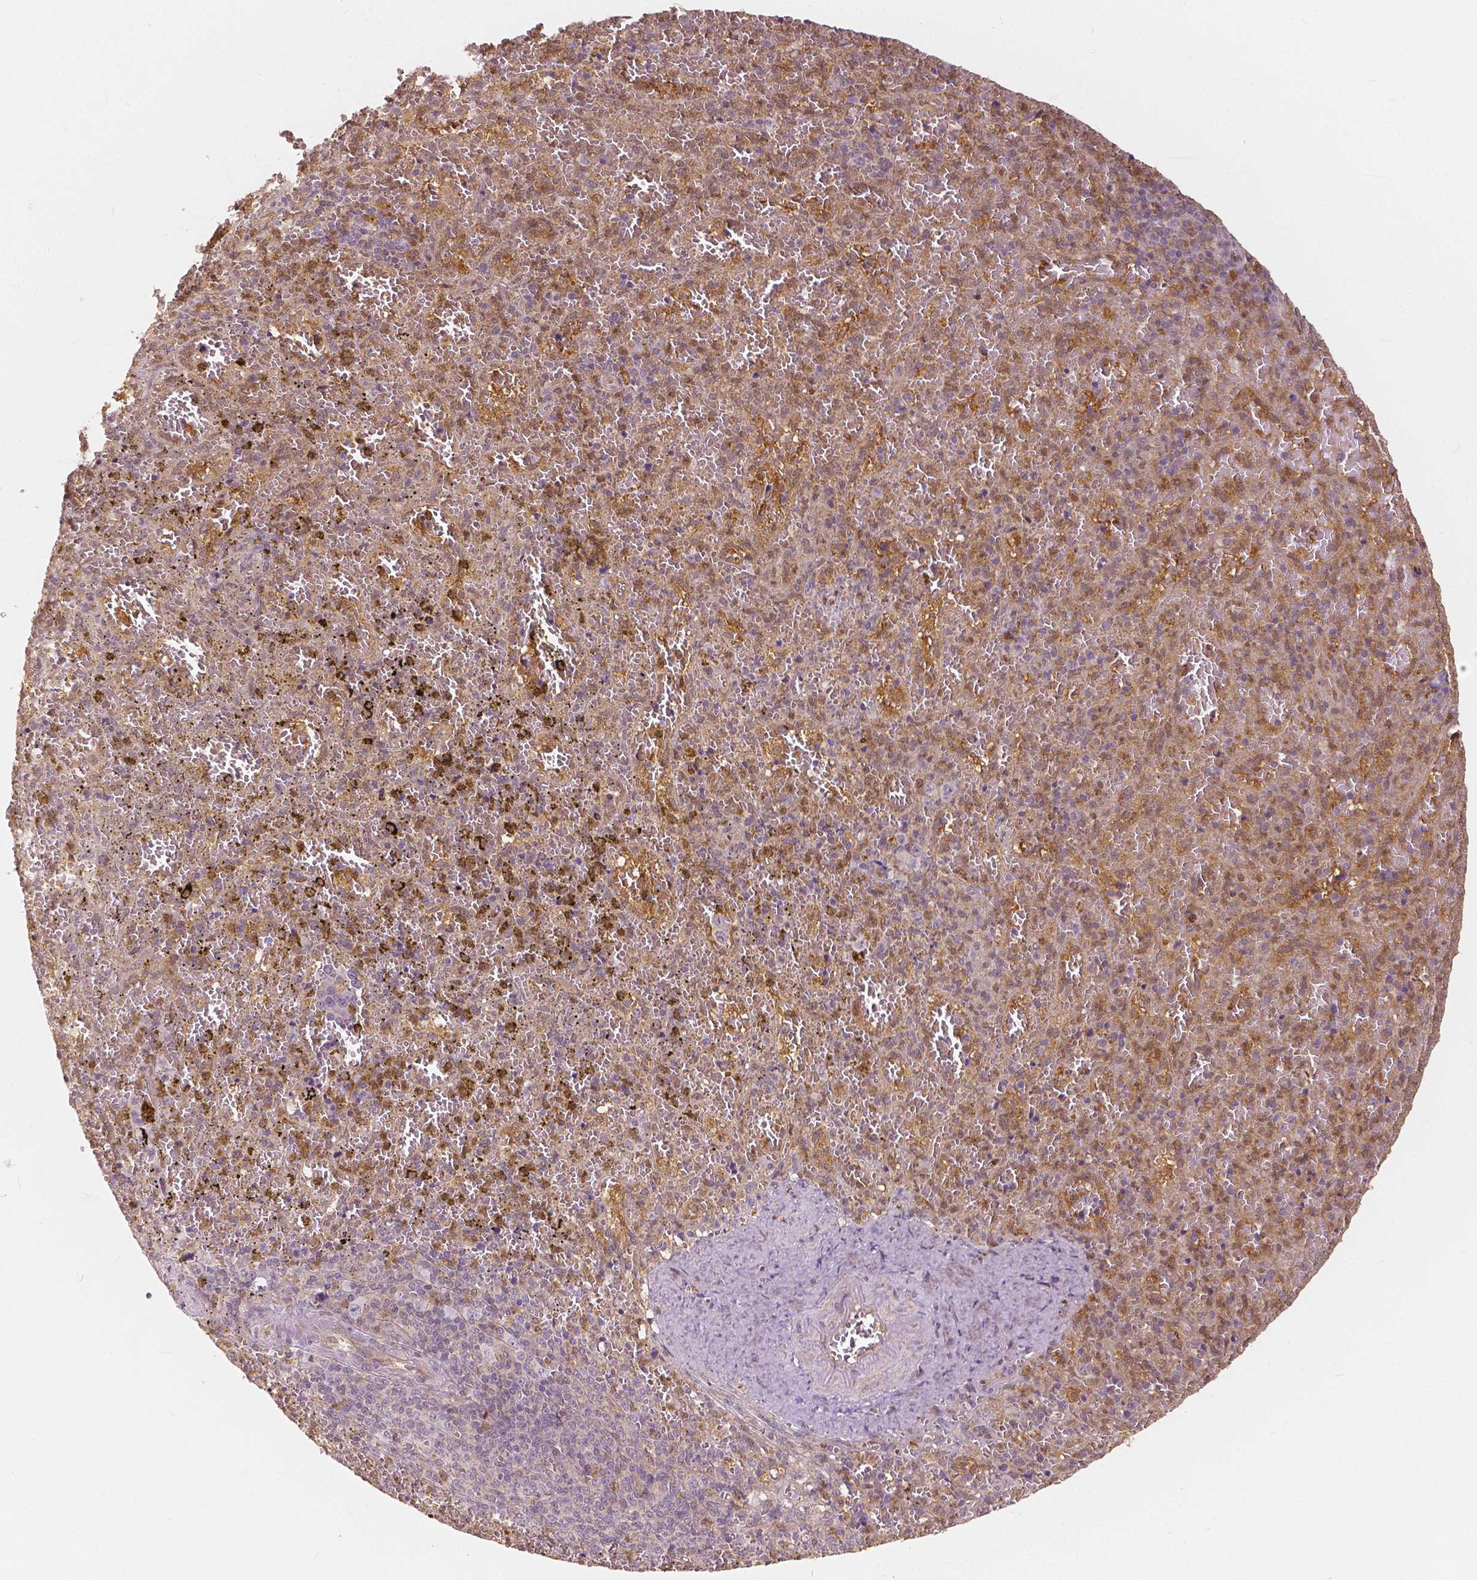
{"staining": {"intensity": "weak", "quantity": "25%-75%", "location": "cytoplasmic/membranous,nuclear"}, "tissue": "spleen", "cell_type": "Cells in red pulp", "image_type": "normal", "snomed": [{"axis": "morphology", "description": "Normal tissue, NOS"}, {"axis": "topography", "description": "Spleen"}], "caption": "This is an image of immunohistochemistry (IHC) staining of benign spleen, which shows weak staining in the cytoplasmic/membranous,nuclear of cells in red pulp.", "gene": "NAPRT", "patient": {"sex": "female", "age": 50}}